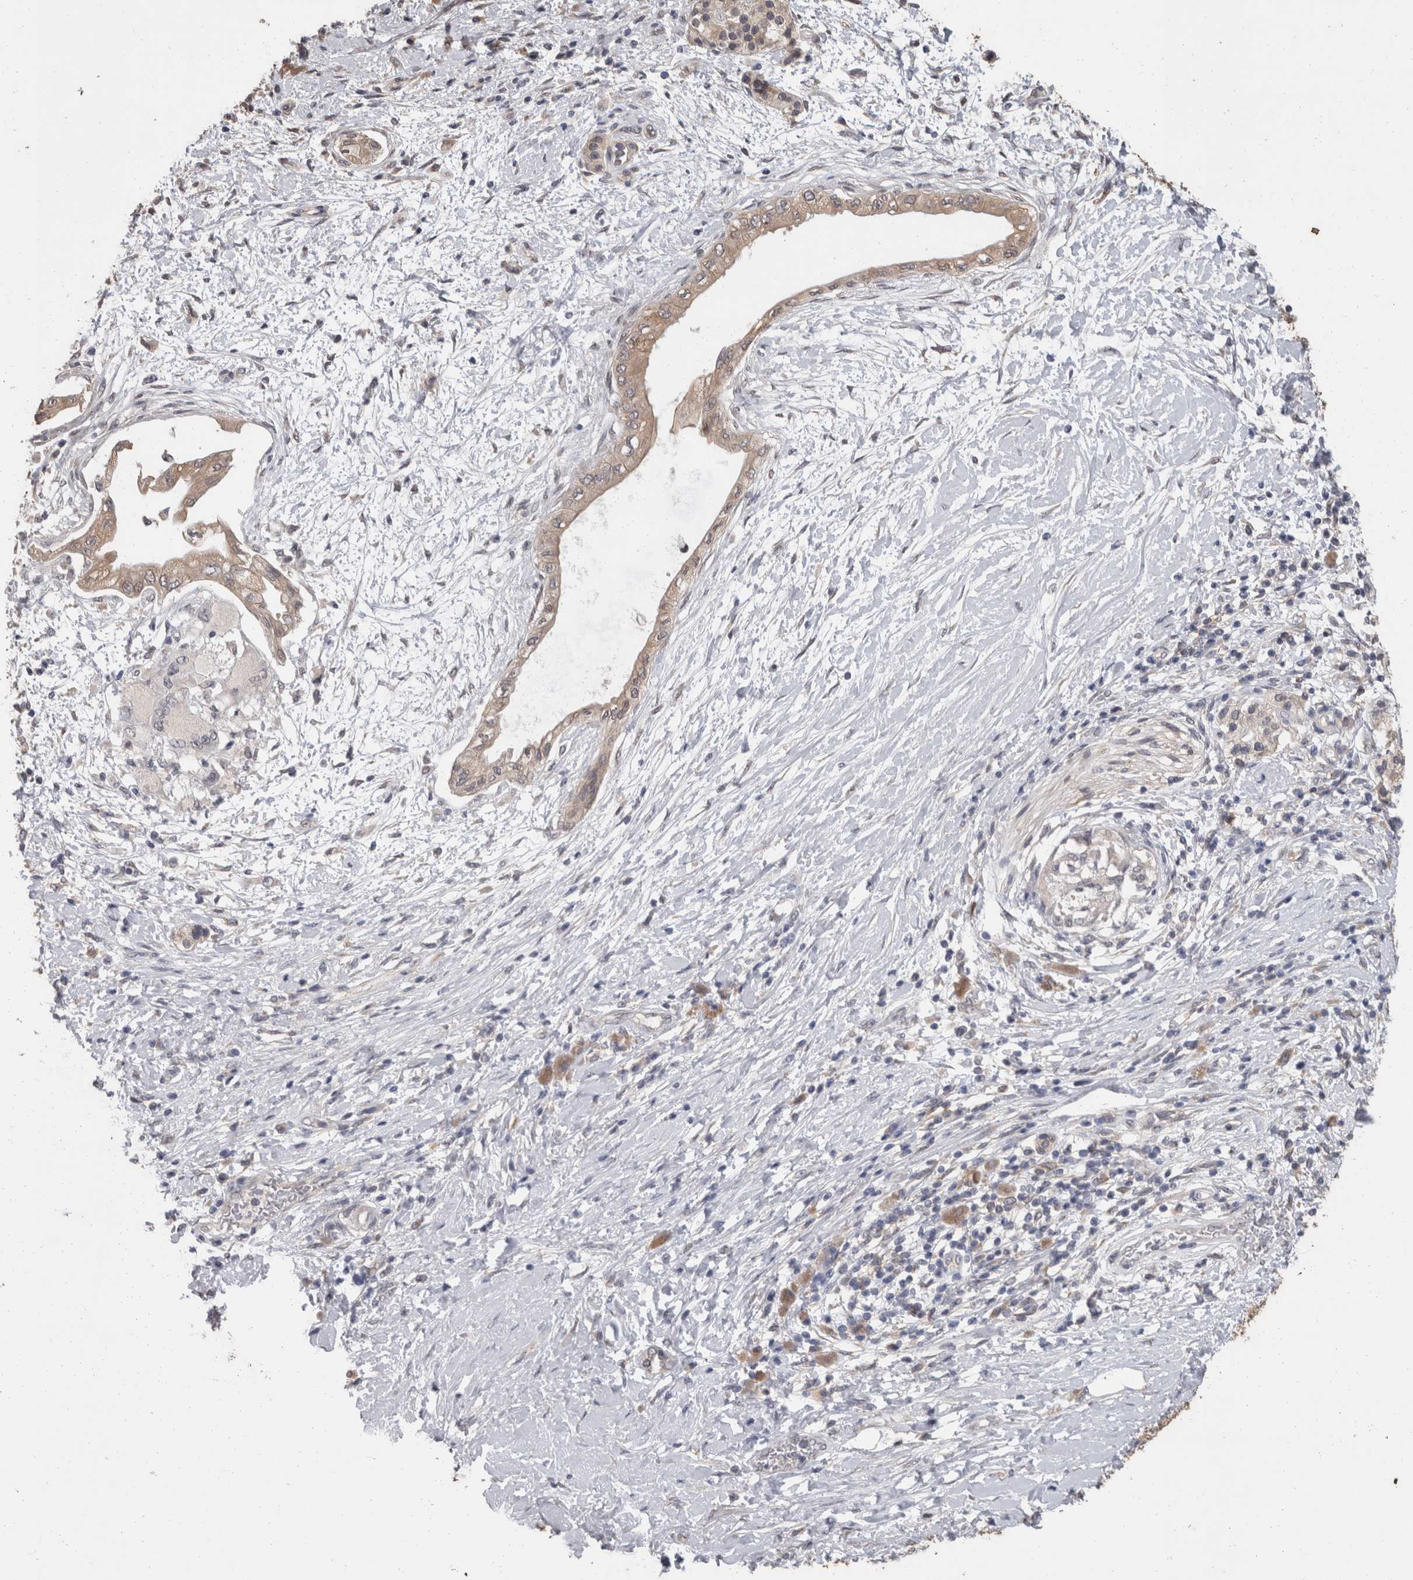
{"staining": {"intensity": "weak", "quantity": ">75%", "location": "cytoplasmic/membranous"}, "tissue": "pancreatic cancer", "cell_type": "Tumor cells", "image_type": "cancer", "snomed": [{"axis": "morphology", "description": "Normal tissue, NOS"}, {"axis": "morphology", "description": "Adenocarcinoma, NOS"}, {"axis": "topography", "description": "Pancreas"}, {"axis": "topography", "description": "Duodenum"}], "caption": "Pancreatic cancer (adenocarcinoma) stained with a protein marker reveals weak staining in tumor cells.", "gene": "FHOD3", "patient": {"sex": "female", "age": 60}}